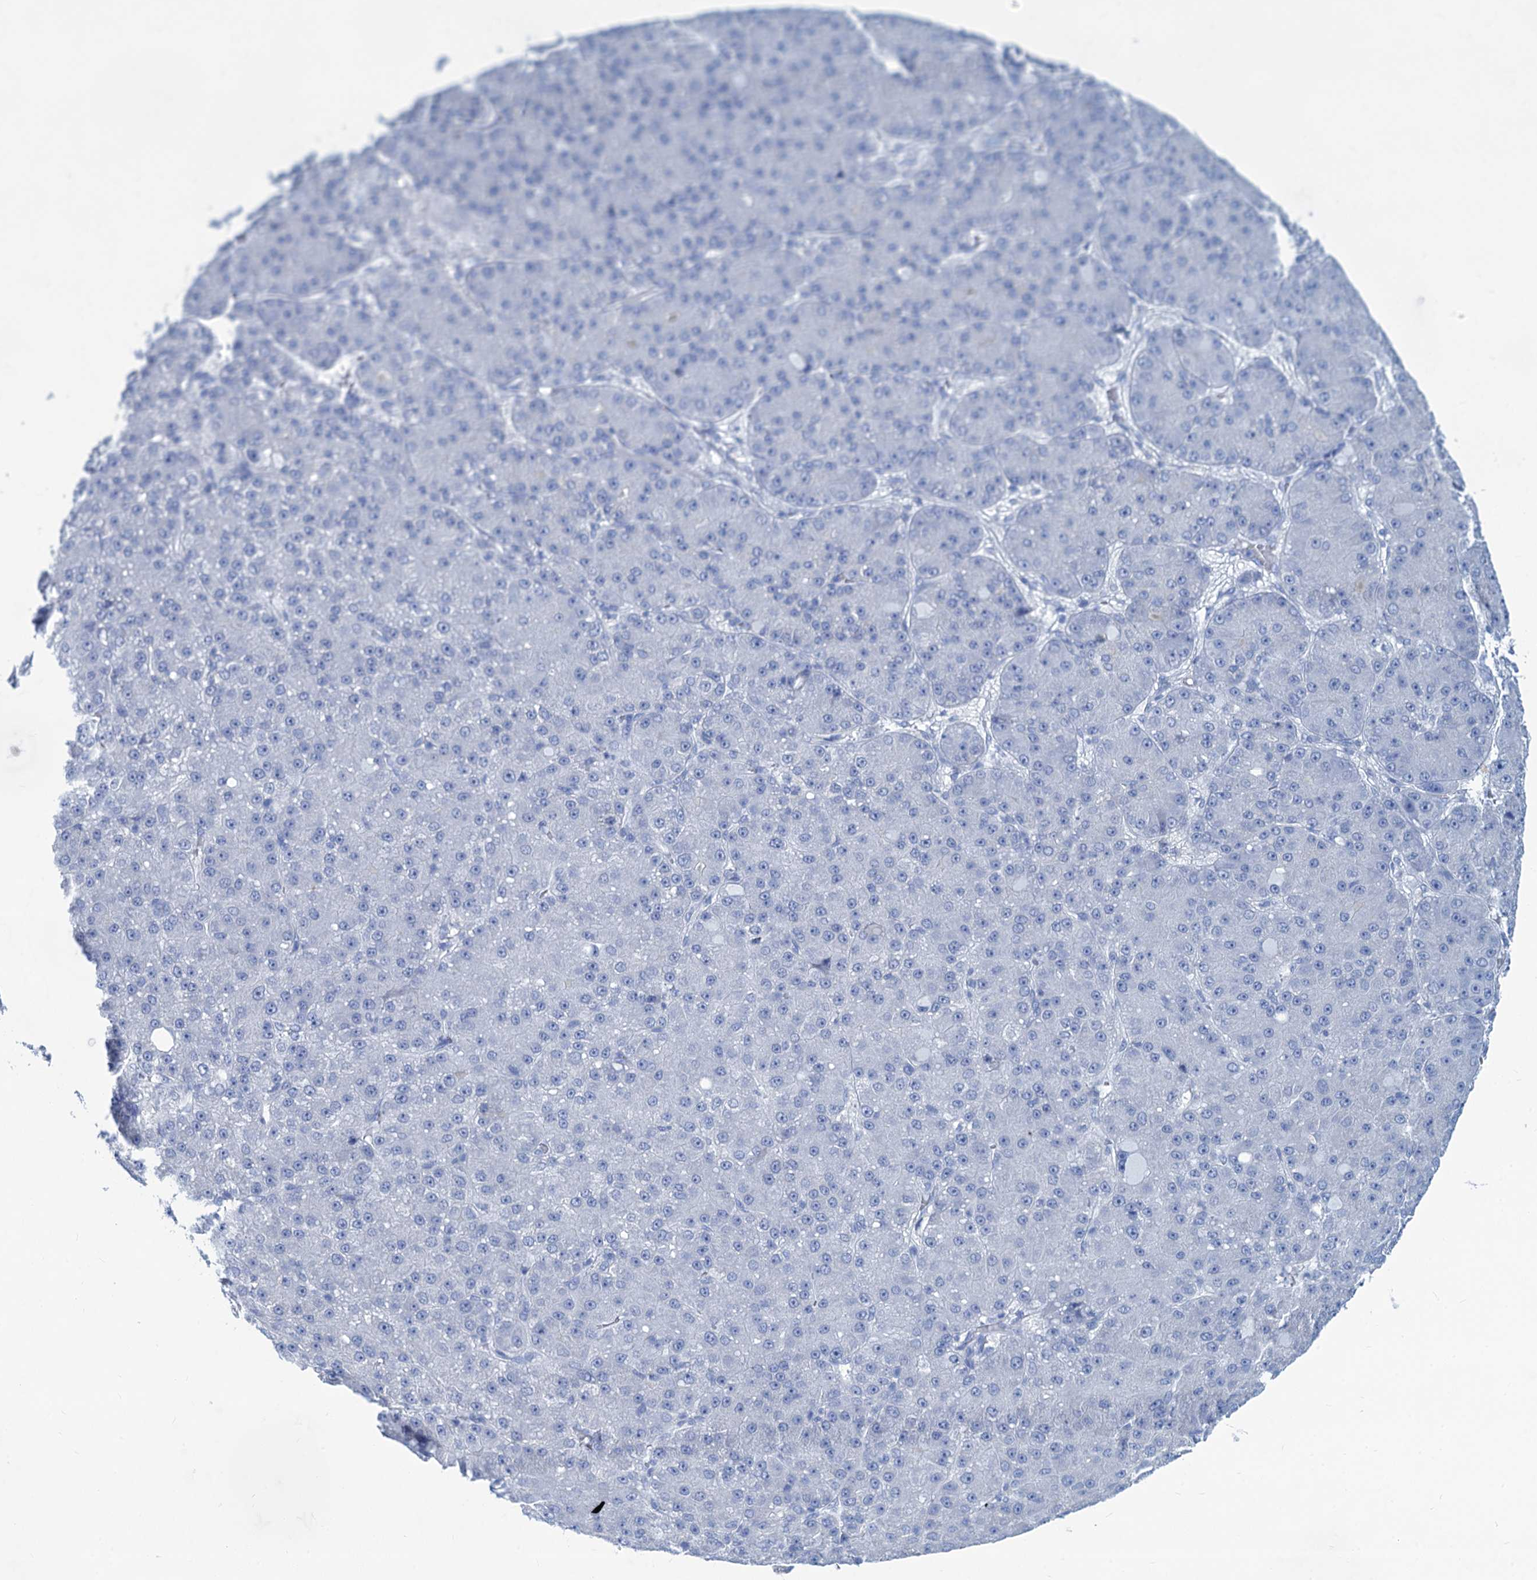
{"staining": {"intensity": "negative", "quantity": "none", "location": "none"}, "tissue": "liver cancer", "cell_type": "Tumor cells", "image_type": "cancer", "snomed": [{"axis": "morphology", "description": "Carcinoma, Hepatocellular, NOS"}, {"axis": "topography", "description": "Liver"}], "caption": "High magnification brightfield microscopy of liver cancer stained with DAB (3,3'-diaminobenzidine) (brown) and counterstained with hematoxylin (blue): tumor cells show no significant staining.", "gene": "CABYR", "patient": {"sex": "male", "age": 67}}